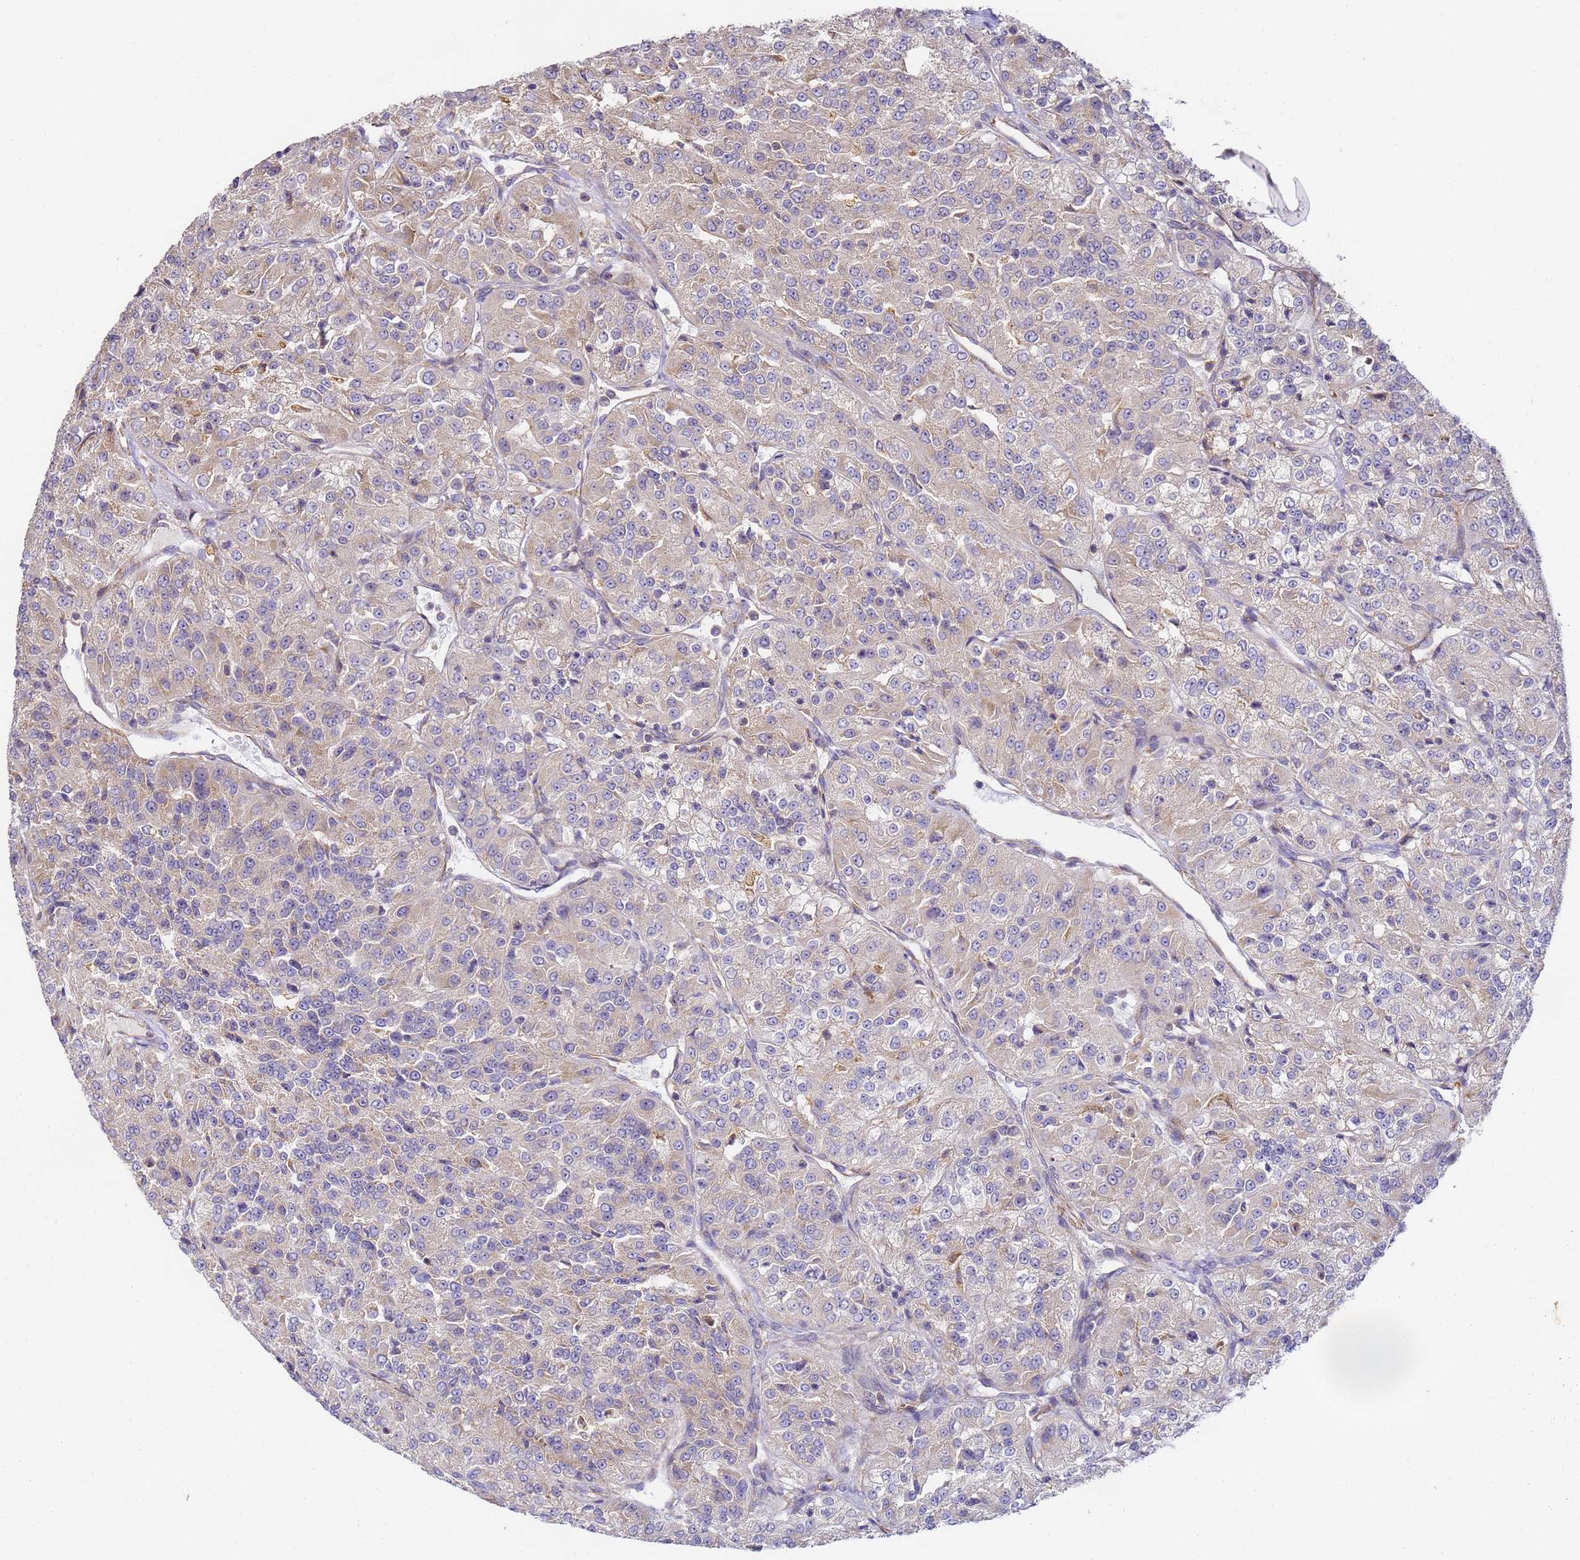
{"staining": {"intensity": "weak", "quantity": "25%-75%", "location": "cytoplasmic/membranous"}, "tissue": "renal cancer", "cell_type": "Tumor cells", "image_type": "cancer", "snomed": [{"axis": "morphology", "description": "Adenocarcinoma, NOS"}, {"axis": "topography", "description": "Kidney"}], "caption": "Protein expression analysis of human renal cancer reveals weak cytoplasmic/membranous expression in about 25%-75% of tumor cells. Ihc stains the protein in brown and the nuclei are stained blue.", "gene": "RPL13A", "patient": {"sex": "female", "age": 63}}